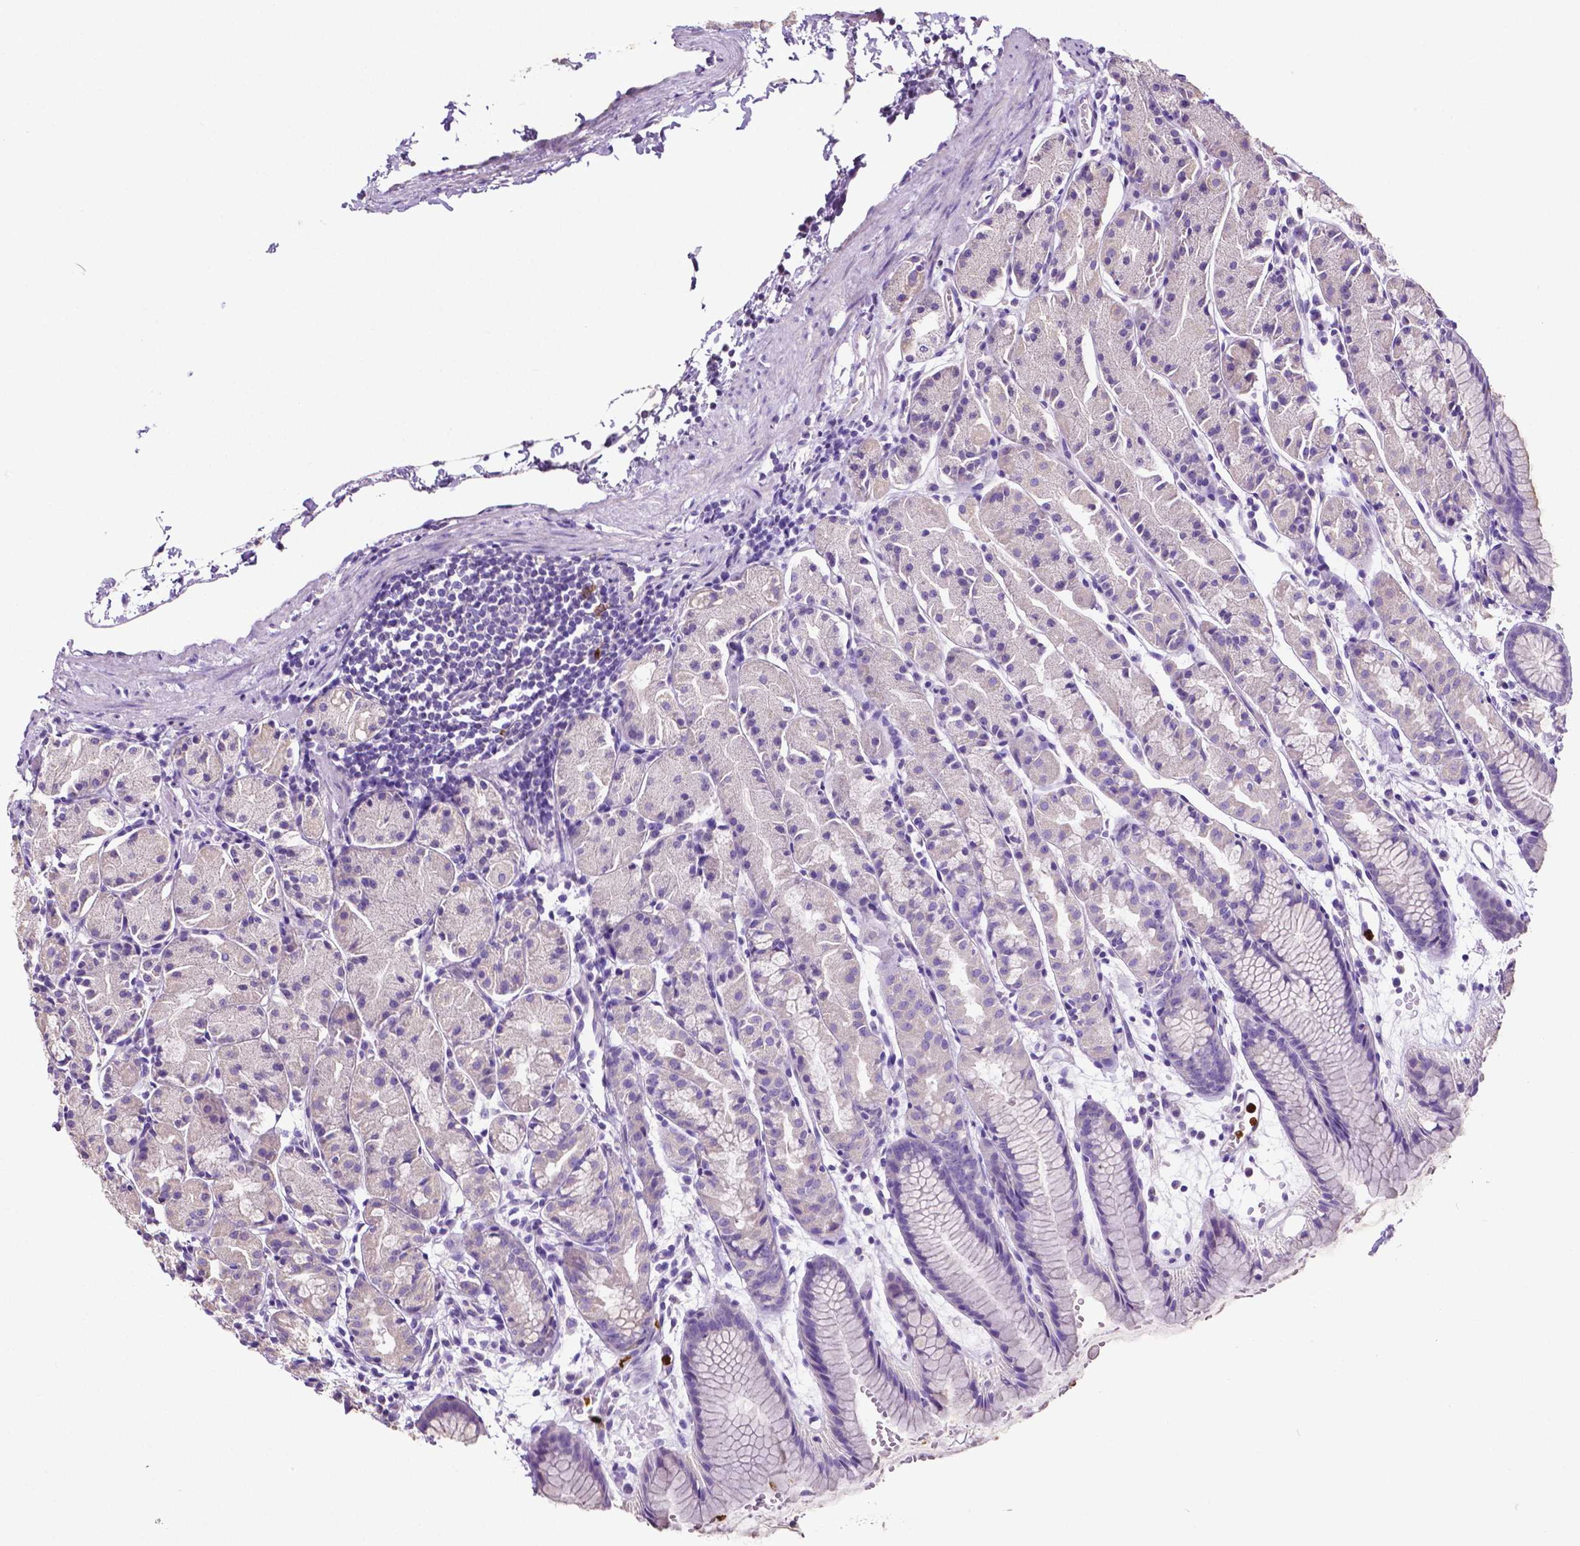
{"staining": {"intensity": "negative", "quantity": "none", "location": "none"}, "tissue": "stomach", "cell_type": "Glandular cells", "image_type": "normal", "snomed": [{"axis": "morphology", "description": "Normal tissue, NOS"}, {"axis": "topography", "description": "Stomach, upper"}], "caption": "This is an IHC micrograph of benign stomach. There is no expression in glandular cells.", "gene": "MMP9", "patient": {"sex": "male", "age": 47}}